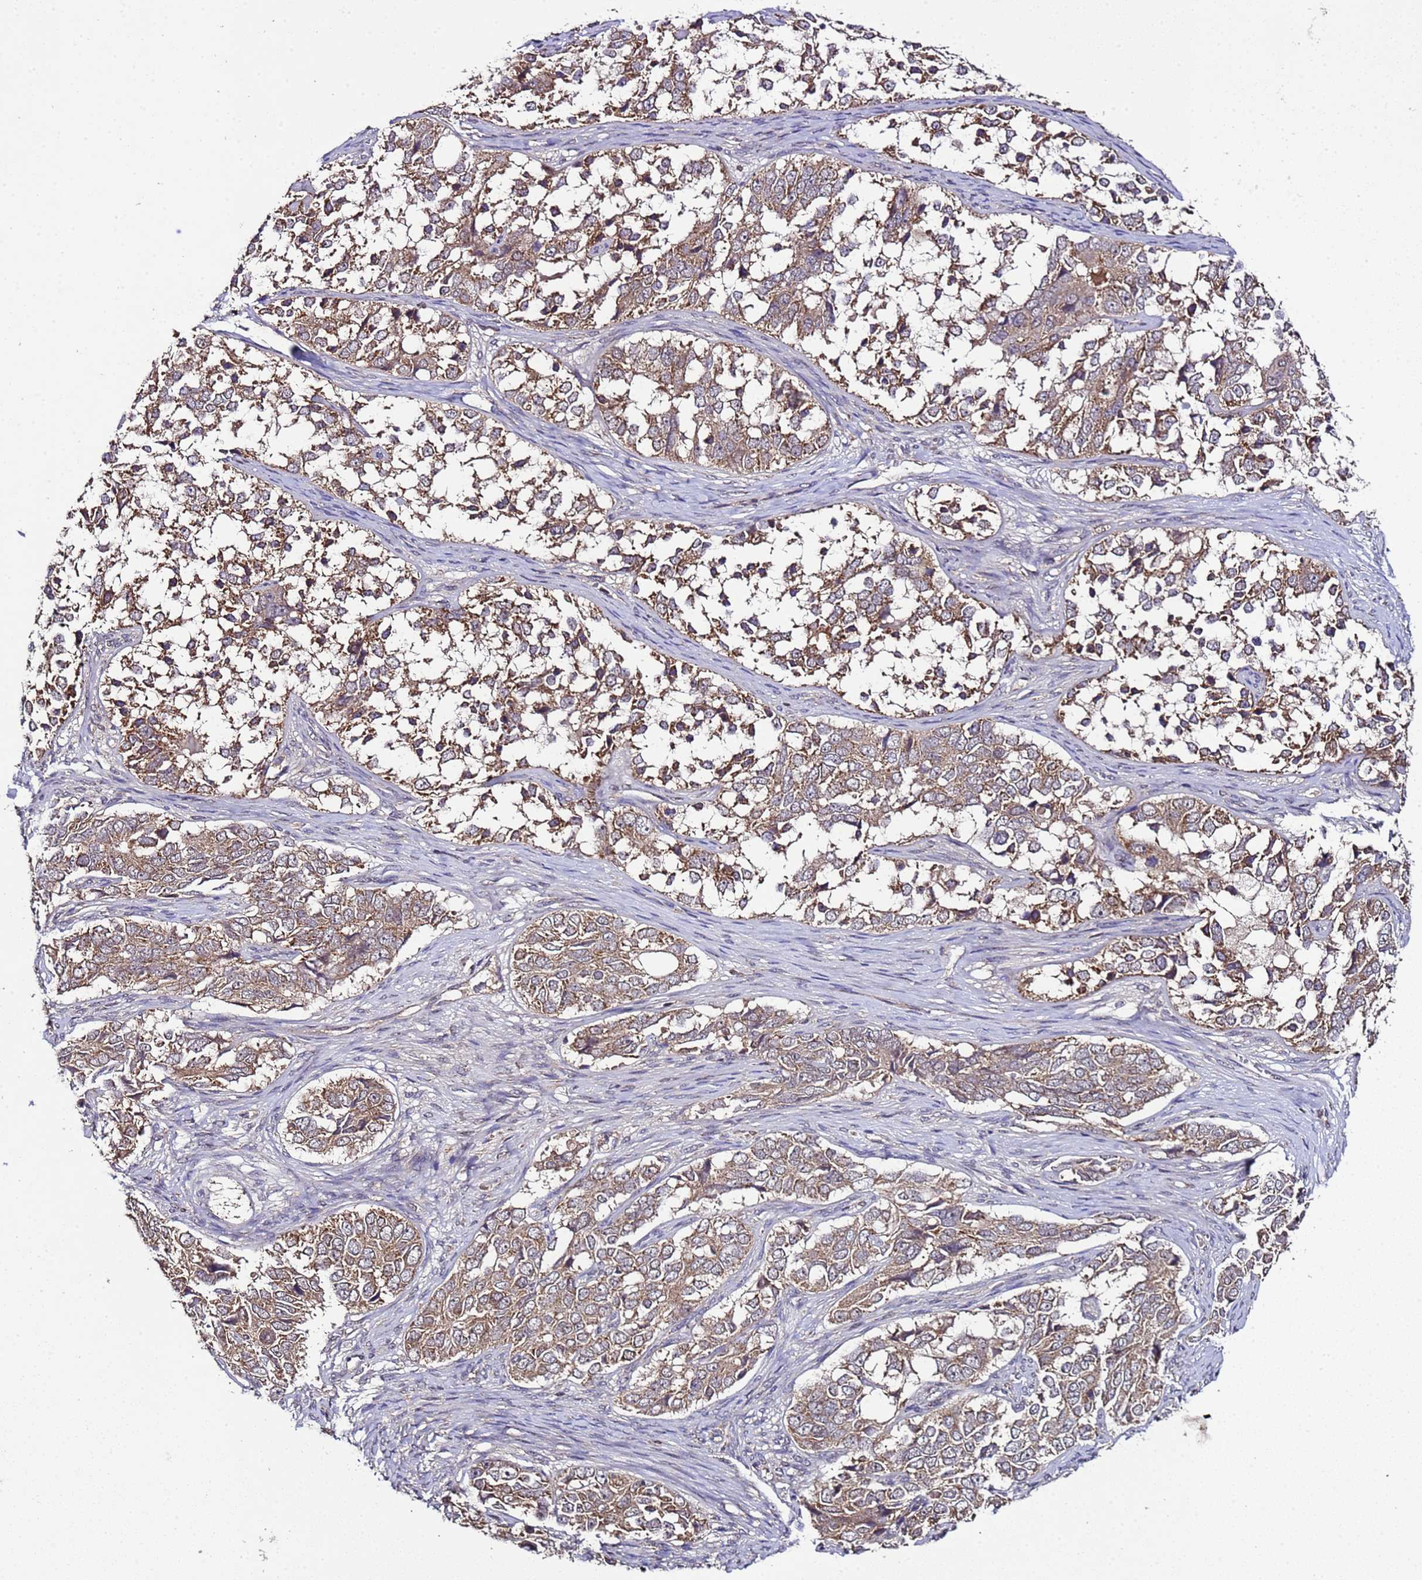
{"staining": {"intensity": "moderate", "quantity": ">75%", "location": "cytoplasmic/membranous"}, "tissue": "ovarian cancer", "cell_type": "Tumor cells", "image_type": "cancer", "snomed": [{"axis": "morphology", "description": "Carcinoma, endometroid"}, {"axis": "topography", "description": "Ovary"}], "caption": "Protein analysis of ovarian endometroid carcinoma tissue exhibits moderate cytoplasmic/membranous staining in about >75% of tumor cells. (Brightfield microscopy of DAB IHC at high magnification).", "gene": "HSPBAP1", "patient": {"sex": "female", "age": 51}}